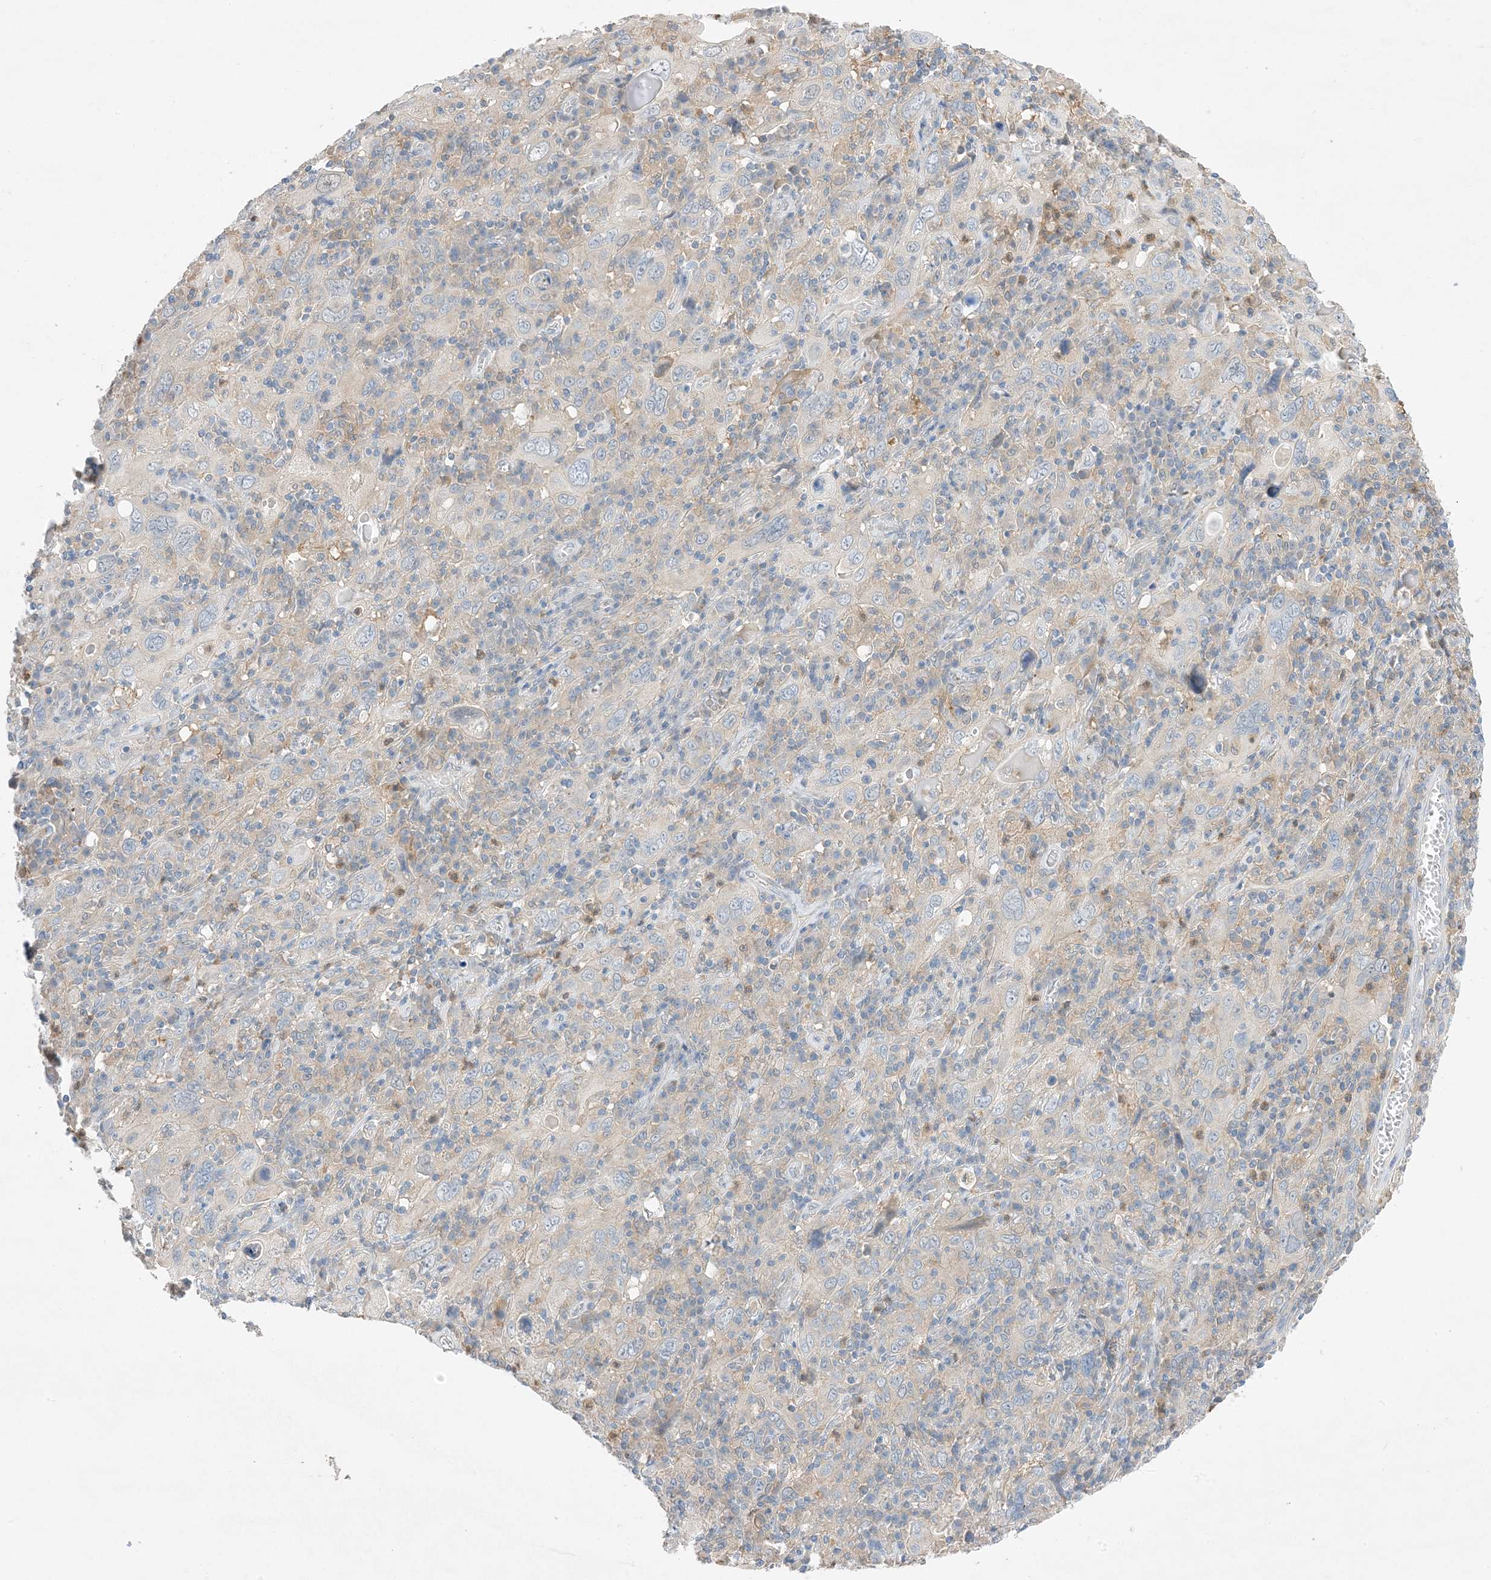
{"staining": {"intensity": "negative", "quantity": "none", "location": "none"}, "tissue": "cervical cancer", "cell_type": "Tumor cells", "image_type": "cancer", "snomed": [{"axis": "morphology", "description": "Squamous cell carcinoma, NOS"}, {"axis": "topography", "description": "Cervix"}], "caption": "High magnification brightfield microscopy of cervical cancer (squamous cell carcinoma) stained with DAB (brown) and counterstained with hematoxylin (blue): tumor cells show no significant positivity.", "gene": "KIFBP", "patient": {"sex": "female", "age": 46}}